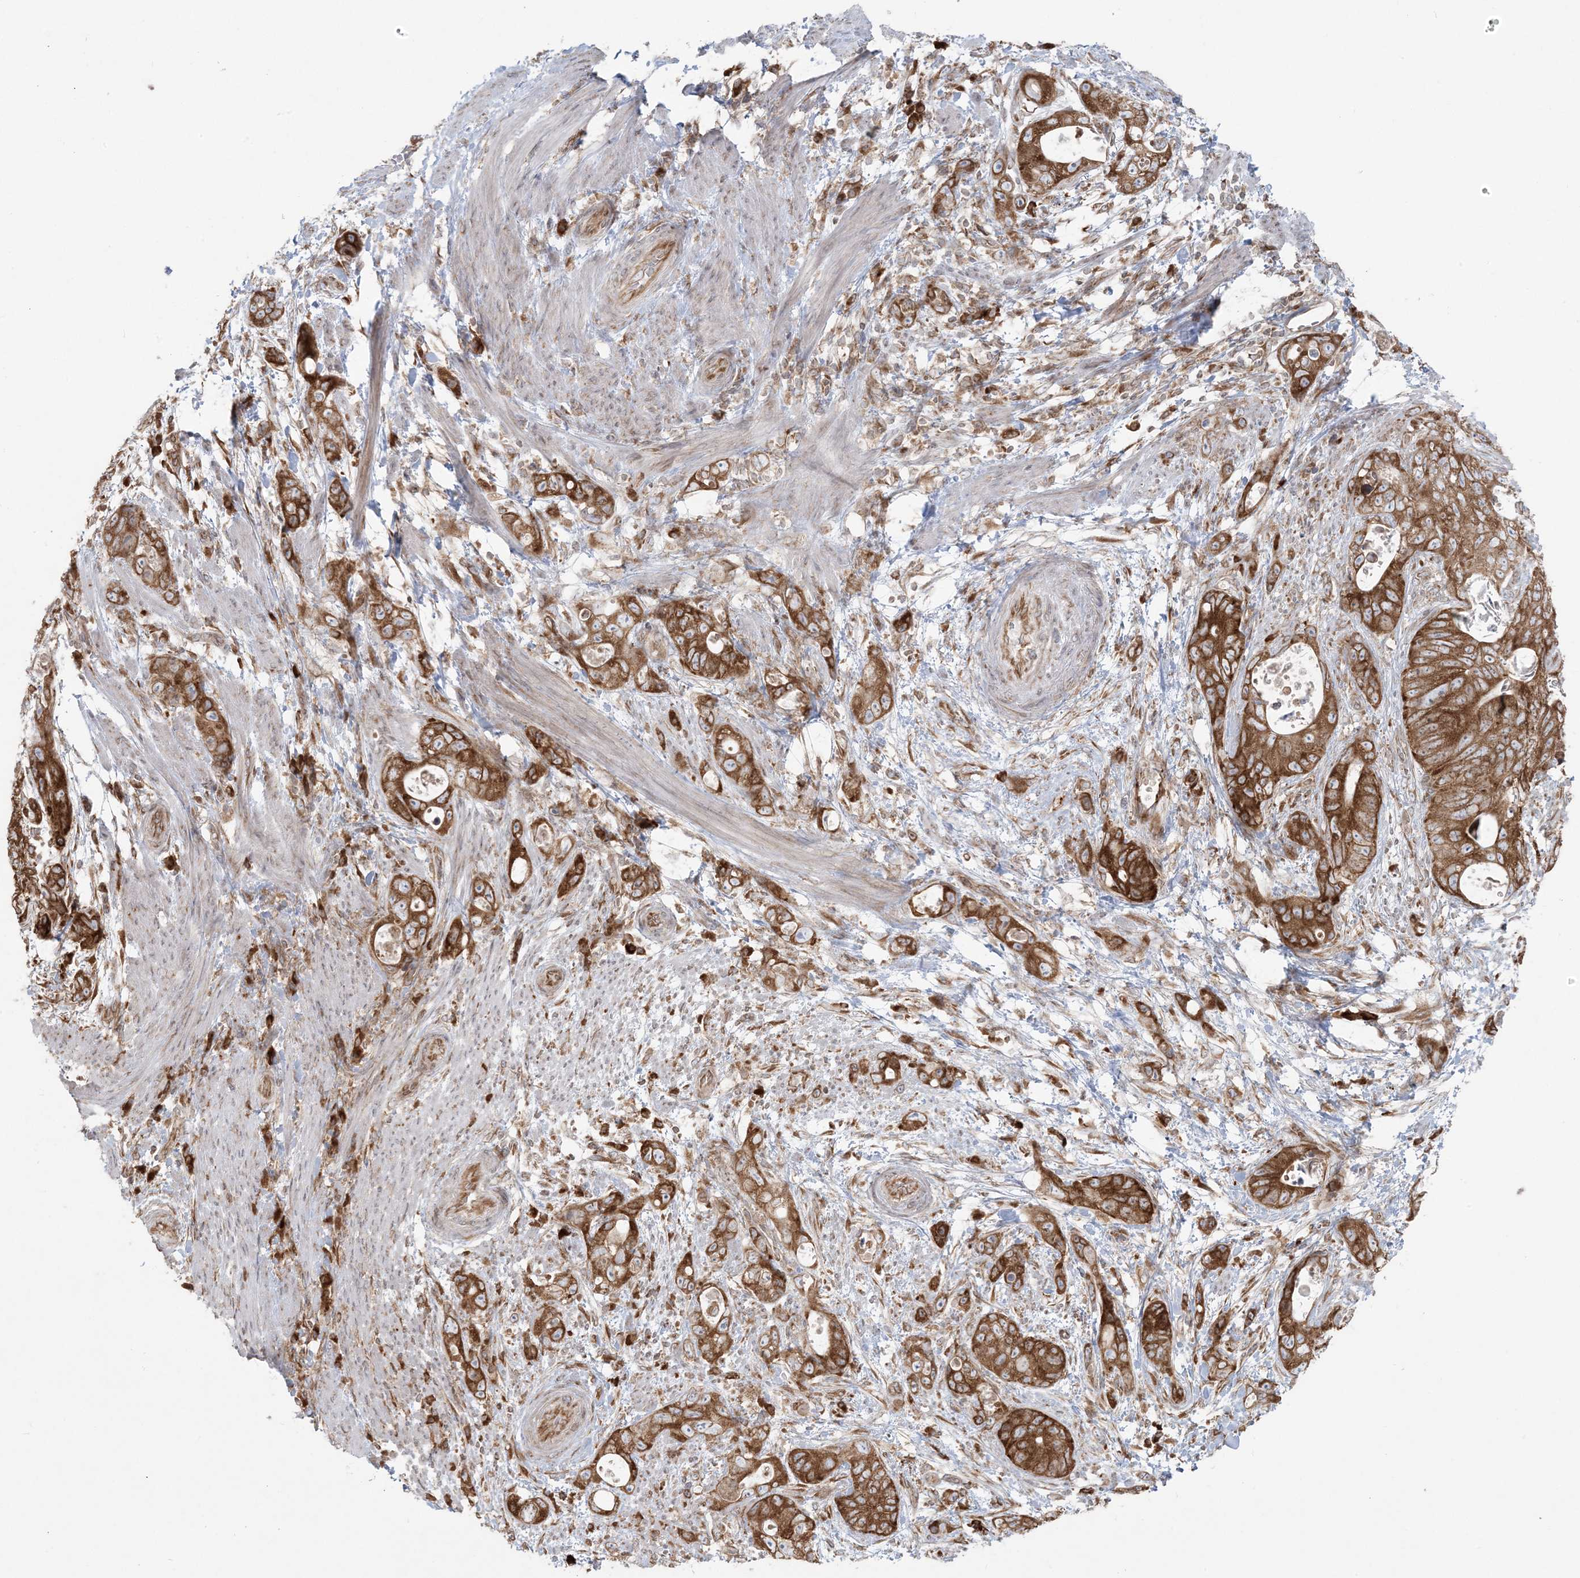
{"staining": {"intensity": "strong", "quantity": ">75%", "location": "cytoplasmic/membranous"}, "tissue": "stomach cancer", "cell_type": "Tumor cells", "image_type": "cancer", "snomed": [{"axis": "morphology", "description": "Adenocarcinoma, NOS"}, {"axis": "topography", "description": "Stomach"}], "caption": "Stomach cancer (adenocarcinoma) was stained to show a protein in brown. There is high levels of strong cytoplasmic/membranous positivity in approximately >75% of tumor cells. (Stains: DAB in brown, nuclei in blue, Microscopy: brightfield microscopy at high magnification).", "gene": "UBXN4", "patient": {"sex": "female", "age": 89}}